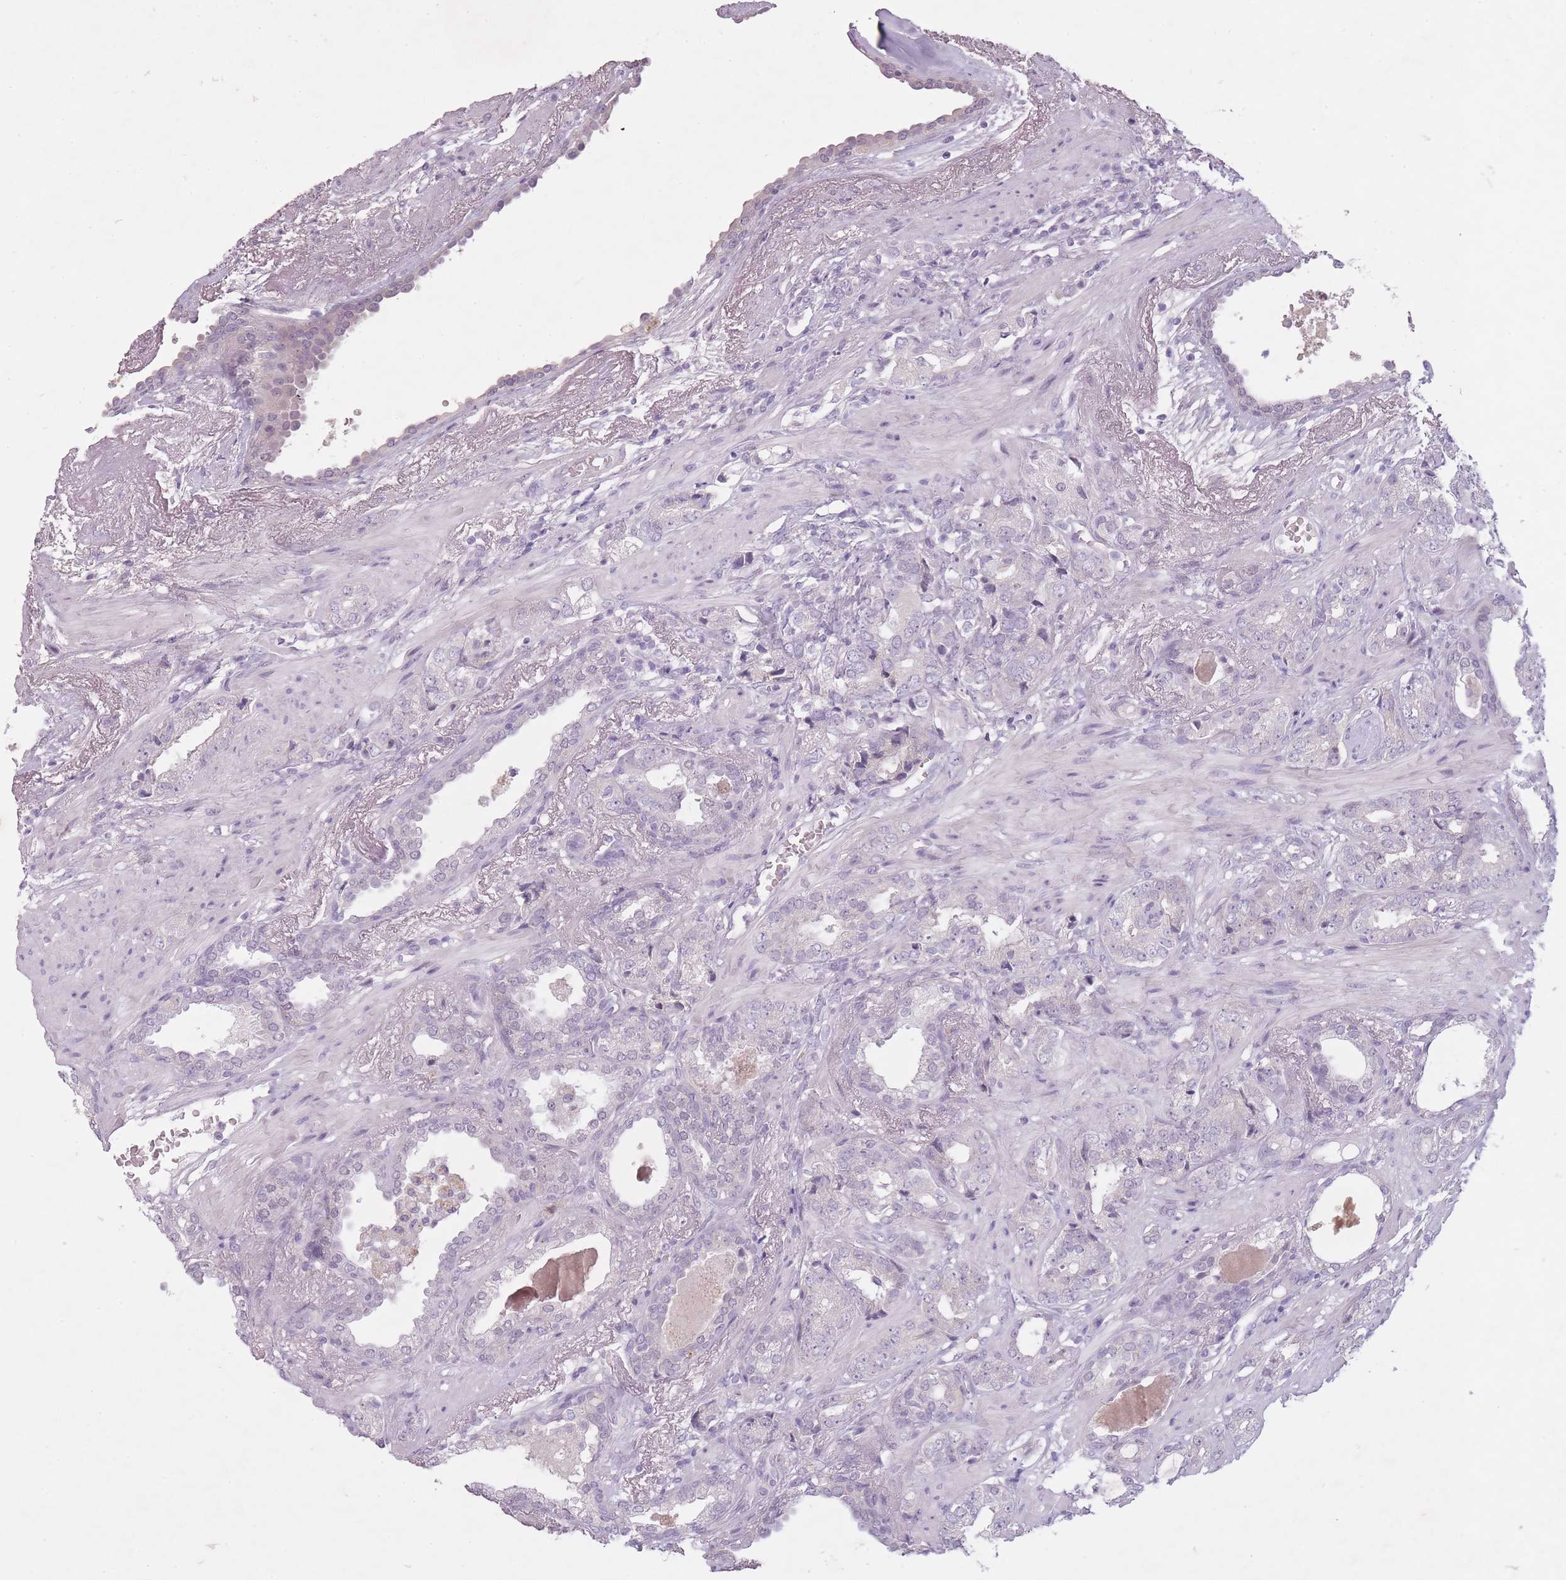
{"staining": {"intensity": "negative", "quantity": "none", "location": "none"}, "tissue": "prostate cancer", "cell_type": "Tumor cells", "image_type": "cancer", "snomed": [{"axis": "morphology", "description": "Adenocarcinoma, High grade"}, {"axis": "topography", "description": "Prostate"}], "caption": "Tumor cells are negative for protein expression in human prostate high-grade adenocarcinoma.", "gene": "FAM43B", "patient": {"sex": "male", "age": 71}}